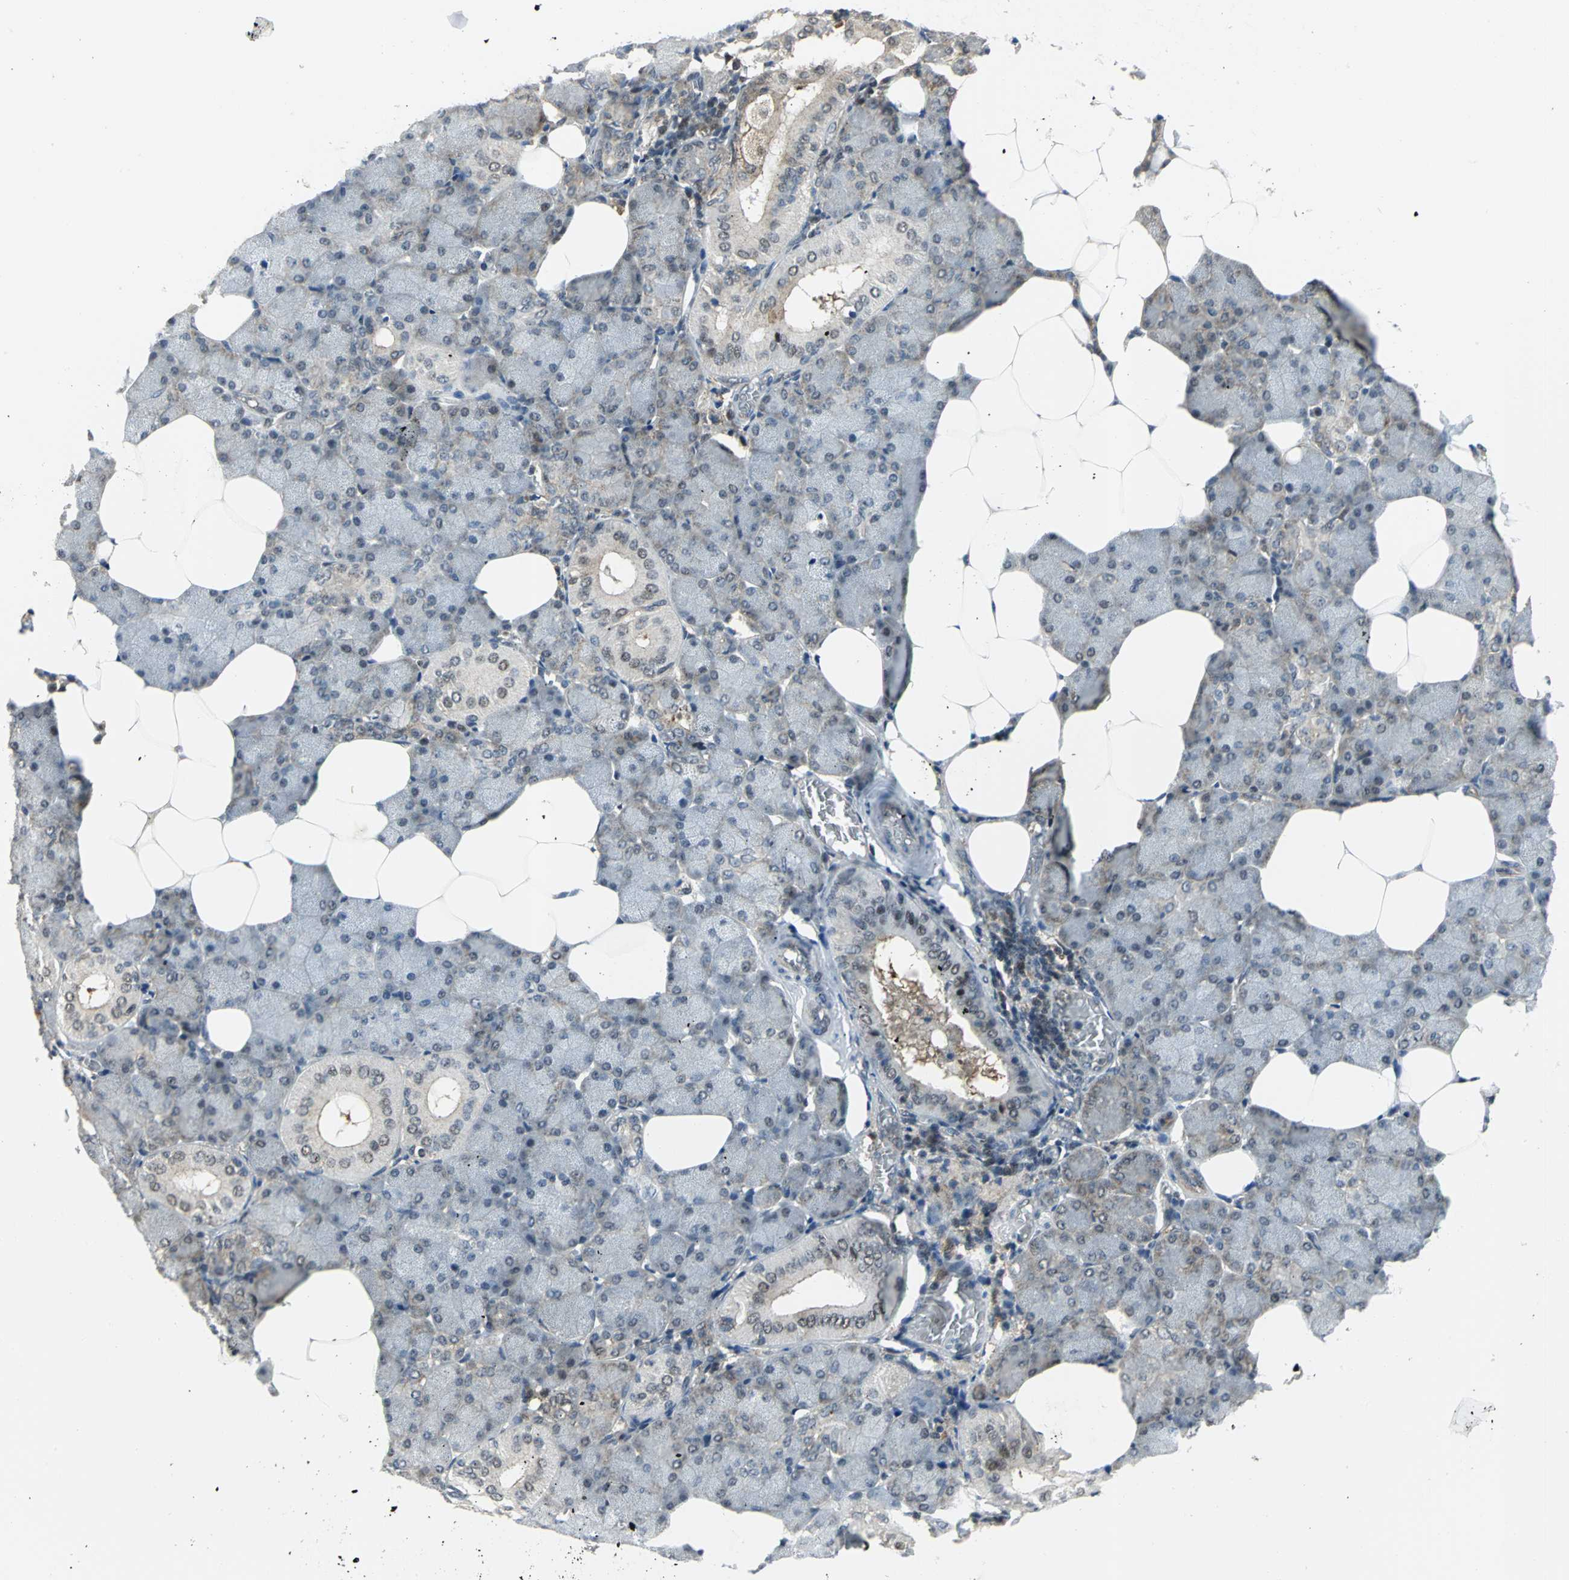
{"staining": {"intensity": "moderate", "quantity": "25%-75%", "location": "cytoplasmic/membranous"}, "tissue": "salivary gland", "cell_type": "Glandular cells", "image_type": "normal", "snomed": [{"axis": "morphology", "description": "Normal tissue, NOS"}, {"axis": "morphology", "description": "Adenoma, NOS"}, {"axis": "topography", "description": "Salivary gland"}], "caption": "Immunohistochemistry micrograph of normal salivary gland: human salivary gland stained using IHC displays medium levels of moderate protein expression localized specifically in the cytoplasmic/membranous of glandular cells, appearing as a cytoplasmic/membranous brown color.", "gene": "PSMA4", "patient": {"sex": "female", "age": 32}}